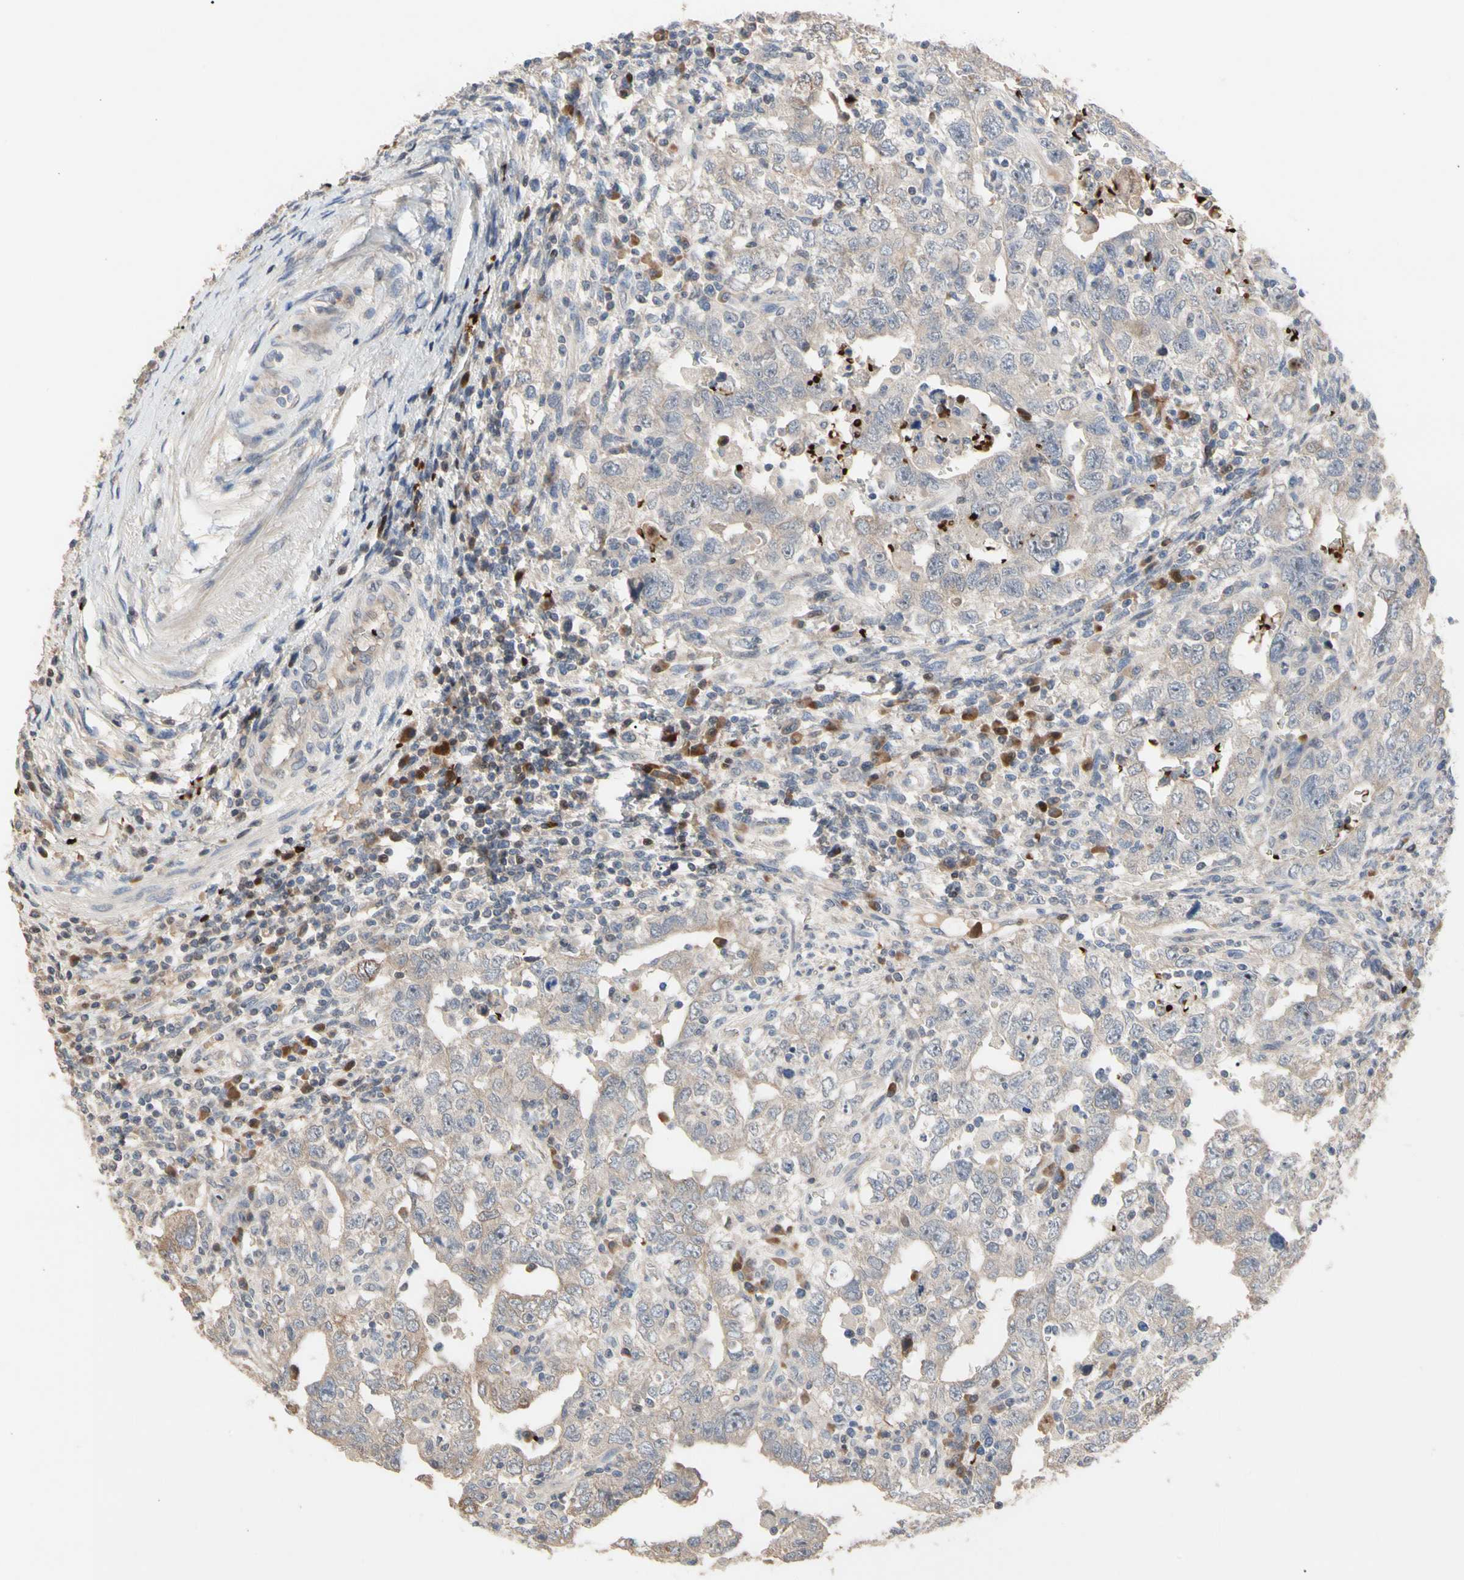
{"staining": {"intensity": "weak", "quantity": "<25%", "location": "cytoplasmic/membranous"}, "tissue": "testis cancer", "cell_type": "Tumor cells", "image_type": "cancer", "snomed": [{"axis": "morphology", "description": "Carcinoma, Embryonal, NOS"}, {"axis": "topography", "description": "Testis"}], "caption": "Tumor cells show no significant protein staining in testis cancer.", "gene": "HMGCR", "patient": {"sex": "male", "age": 26}}